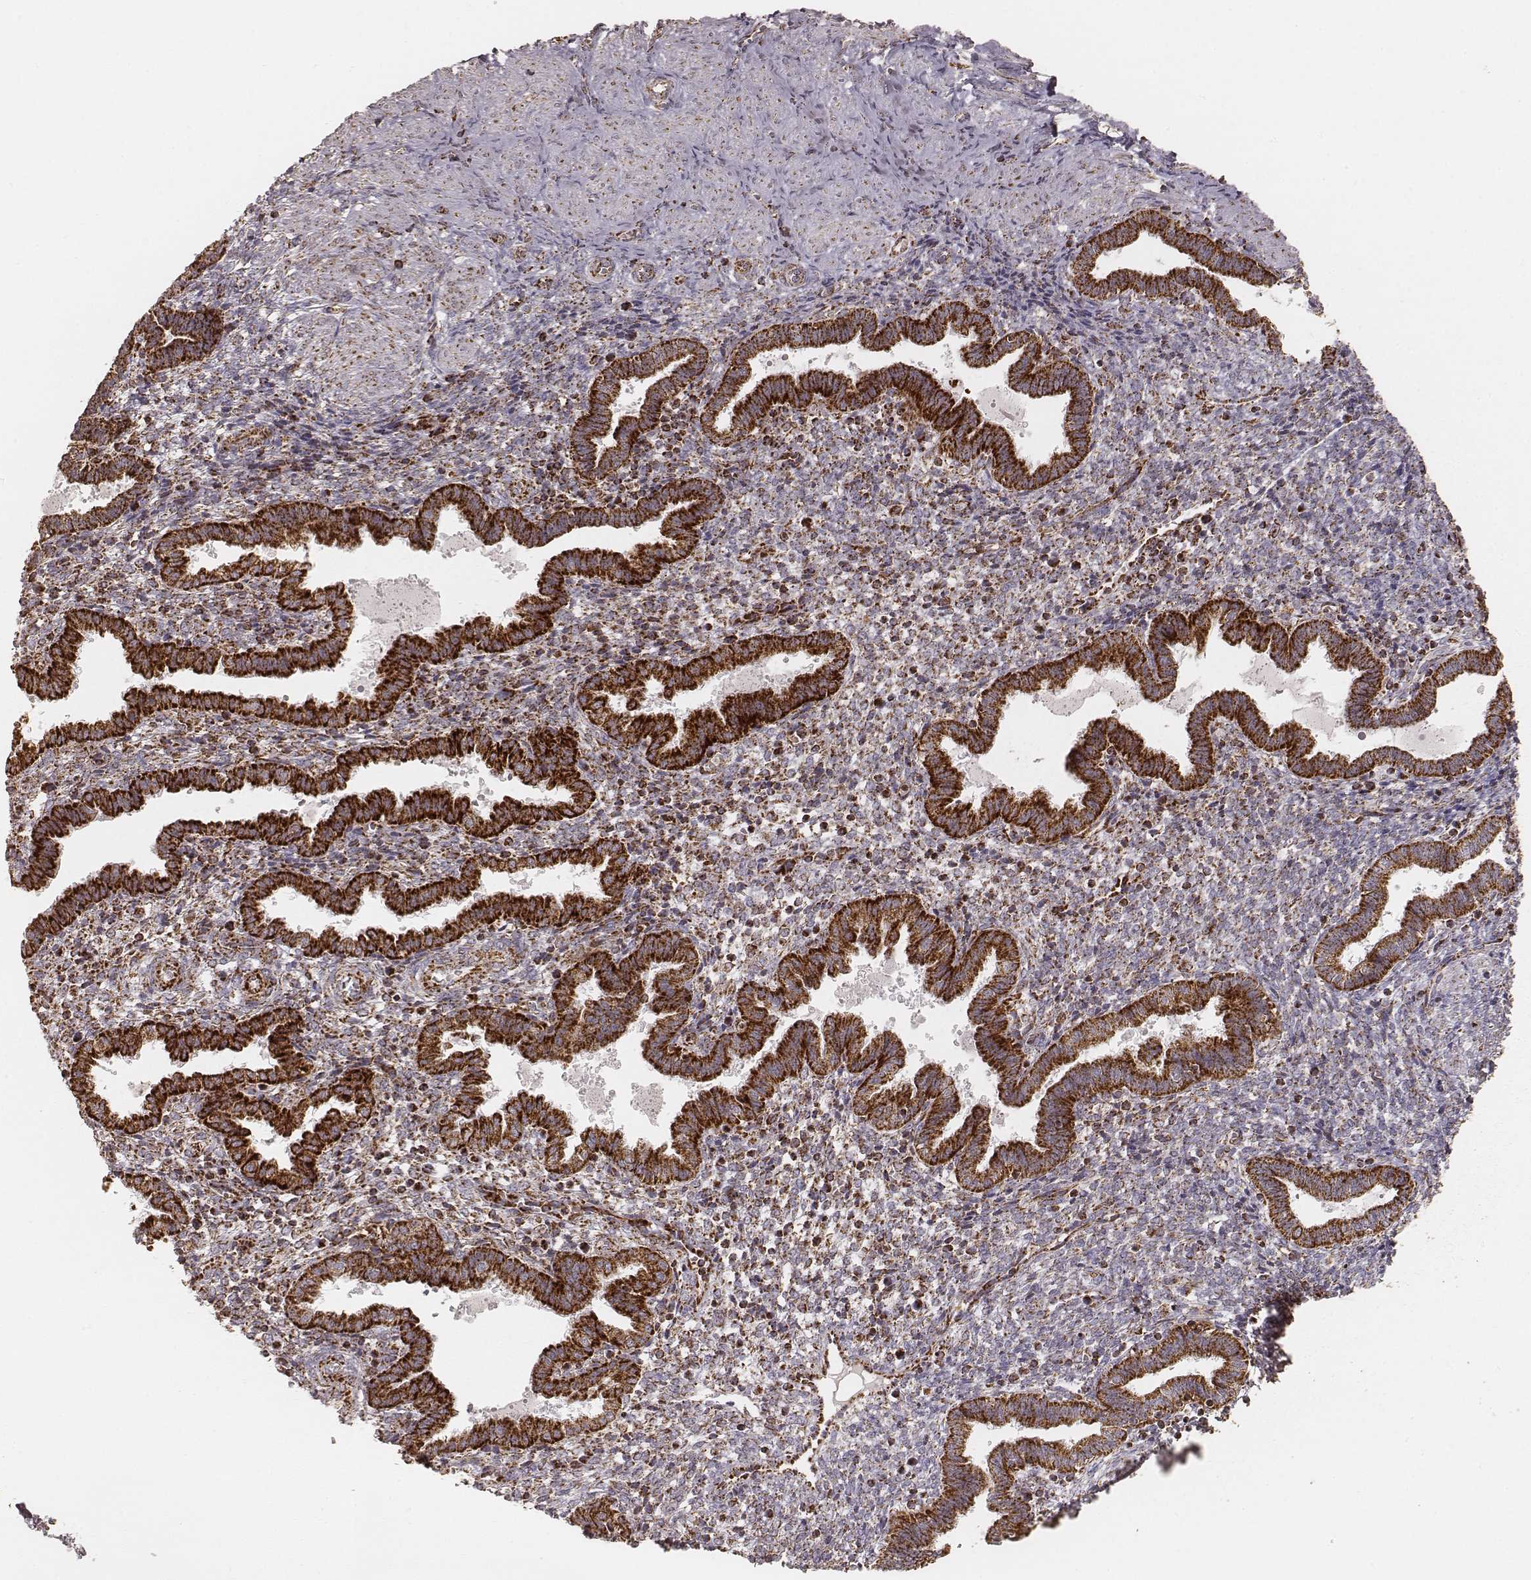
{"staining": {"intensity": "strong", "quantity": ">75%", "location": "cytoplasmic/membranous"}, "tissue": "endometrium", "cell_type": "Cells in endometrial stroma", "image_type": "normal", "snomed": [{"axis": "morphology", "description": "Normal tissue, NOS"}, {"axis": "topography", "description": "Endometrium"}], "caption": "Immunohistochemical staining of benign human endometrium shows strong cytoplasmic/membranous protein positivity in about >75% of cells in endometrial stroma. The protein of interest is stained brown, and the nuclei are stained in blue (DAB (3,3'-diaminobenzidine) IHC with brightfield microscopy, high magnification).", "gene": "CS", "patient": {"sex": "female", "age": 37}}